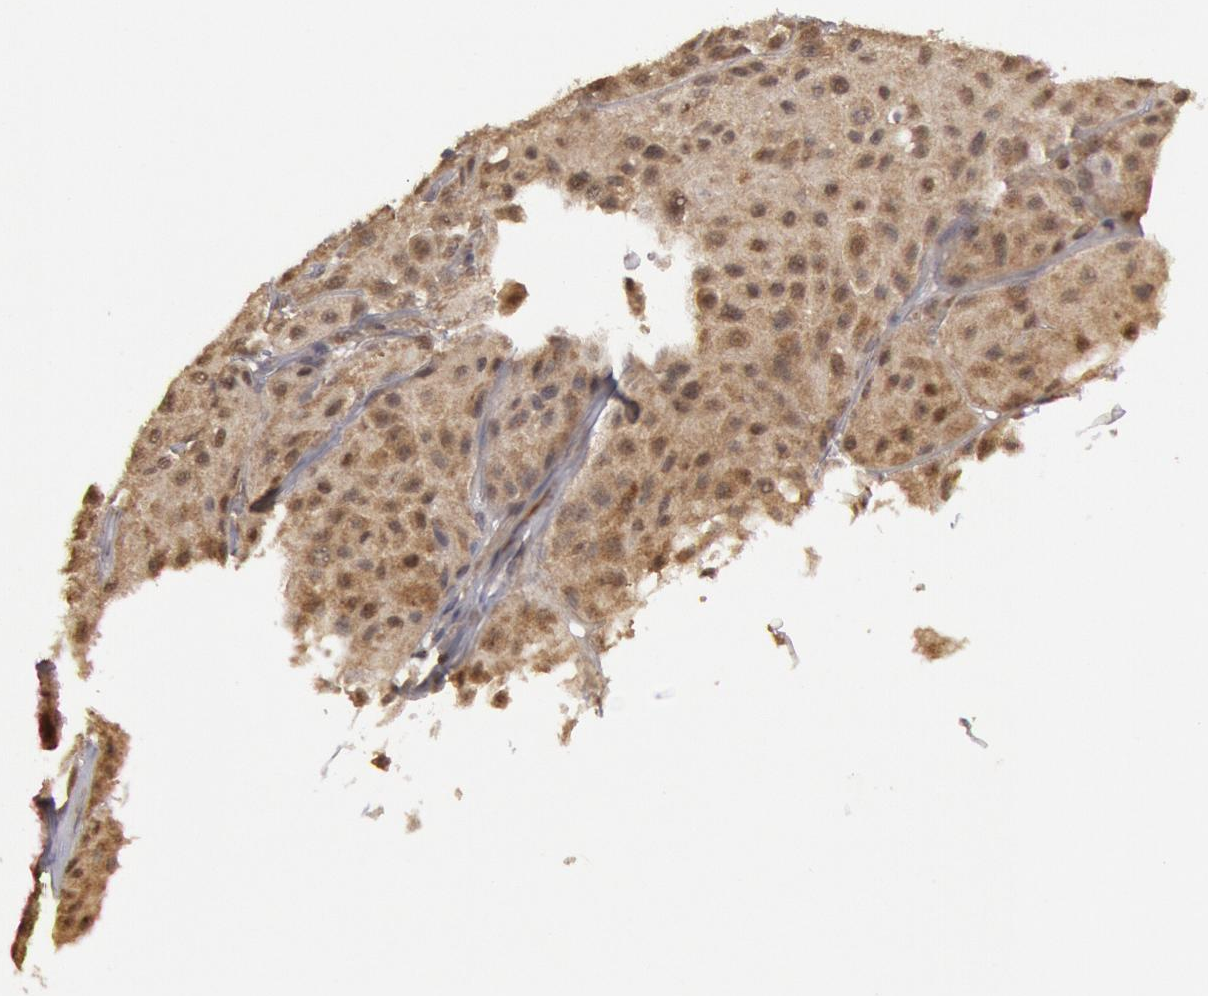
{"staining": {"intensity": "moderate", "quantity": ">75%", "location": "cytoplasmic/membranous"}, "tissue": "melanoma", "cell_type": "Tumor cells", "image_type": "cancer", "snomed": [{"axis": "morphology", "description": "Malignant melanoma, NOS"}, {"axis": "topography", "description": "Skin"}], "caption": "Human melanoma stained for a protein (brown) displays moderate cytoplasmic/membranous positive expression in about >75% of tumor cells.", "gene": "USP14", "patient": {"sex": "male", "age": 36}}